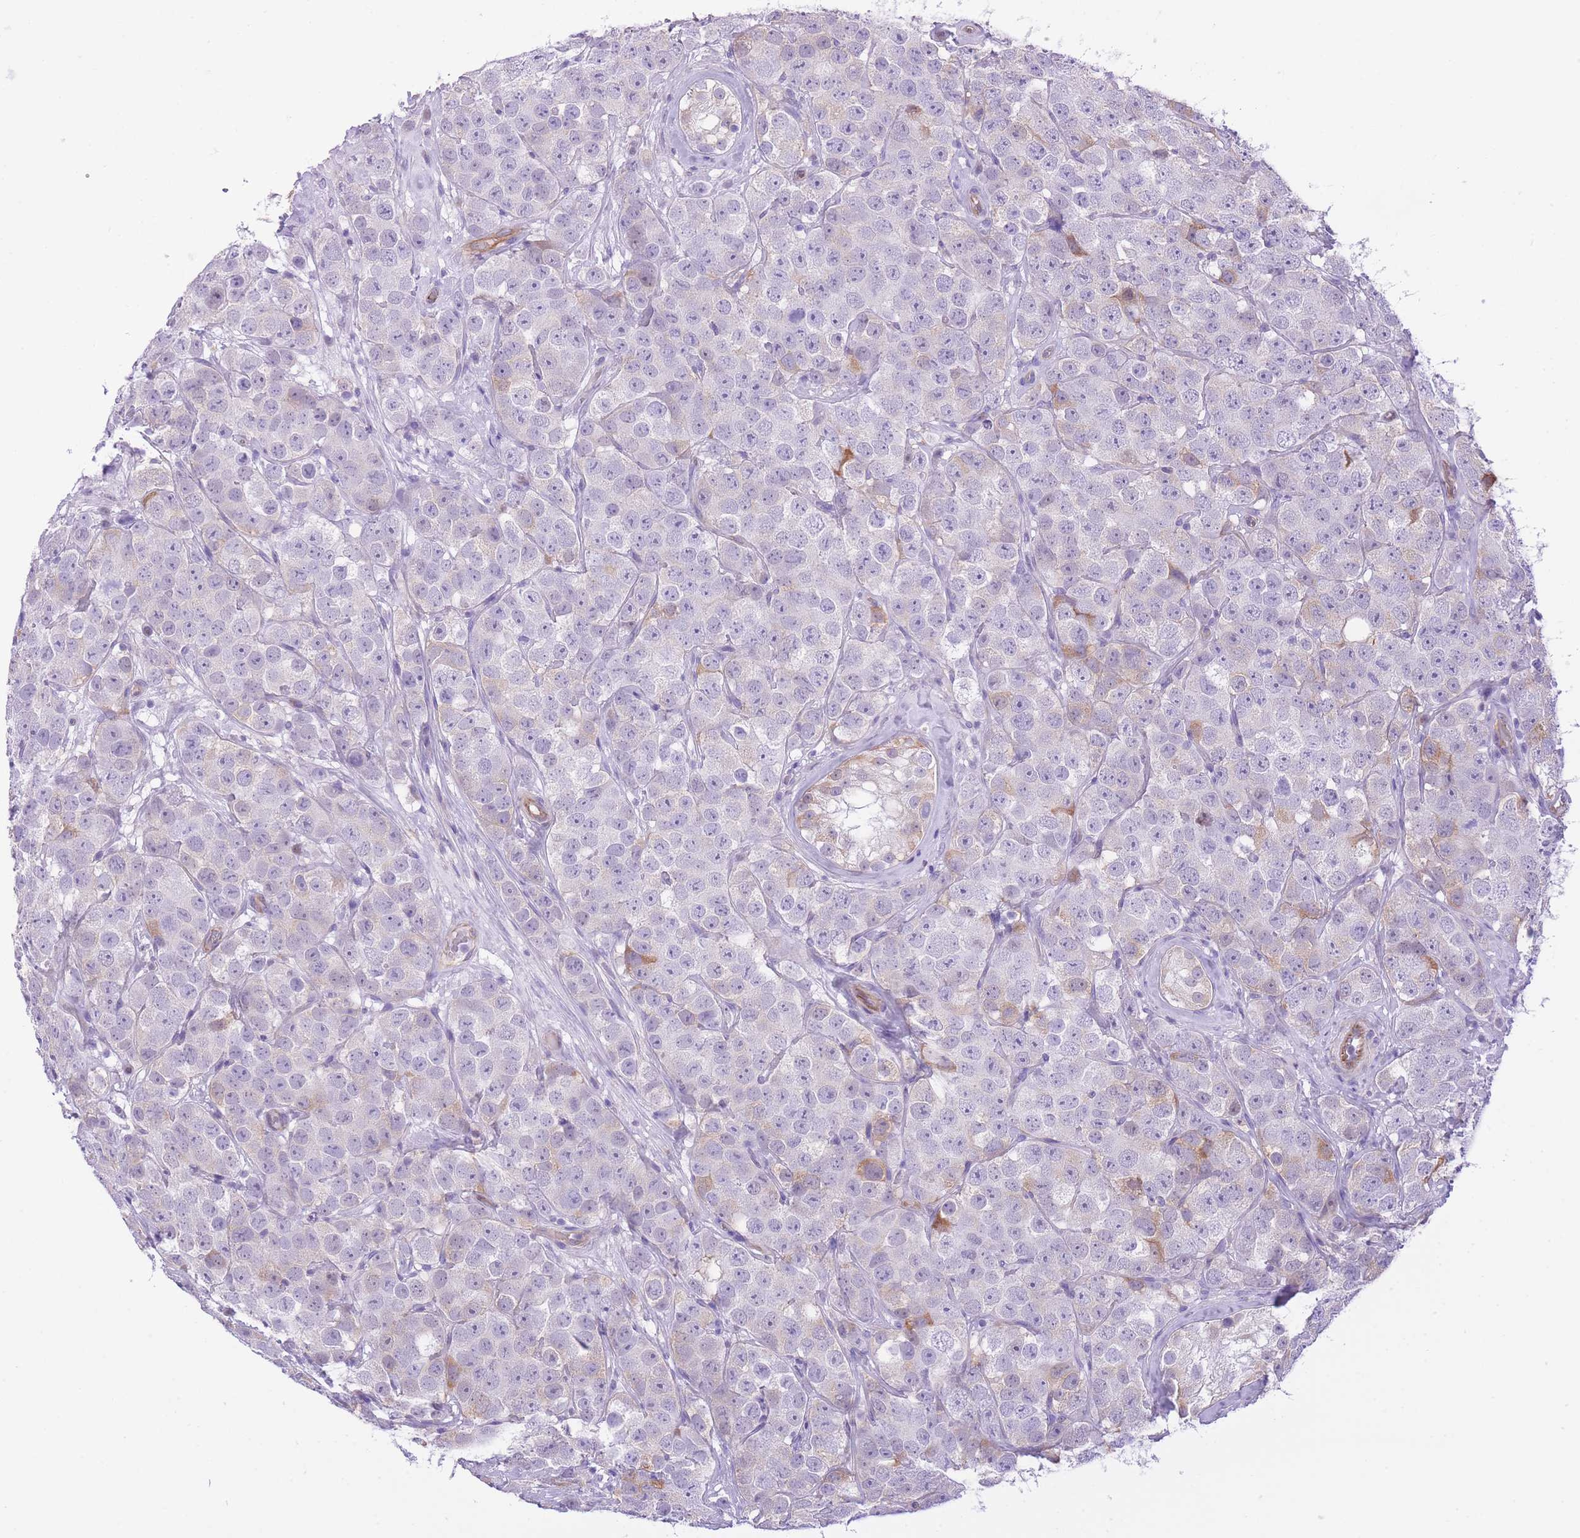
{"staining": {"intensity": "negative", "quantity": "none", "location": "none"}, "tissue": "testis cancer", "cell_type": "Tumor cells", "image_type": "cancer", "snomed": [{"axis": "morphology", "description": "Seminoma, NOS"}, {"axis": "topography", "description": "Testis"}], "caption": "Immunohistochemistry (IHC) micrograph of seminoma (testis) stained for a protein (brown), which reveals no positivity in tumor cells.", "gene": "MEIOSIN", "patient": {"sex": "male", "age": 28}}